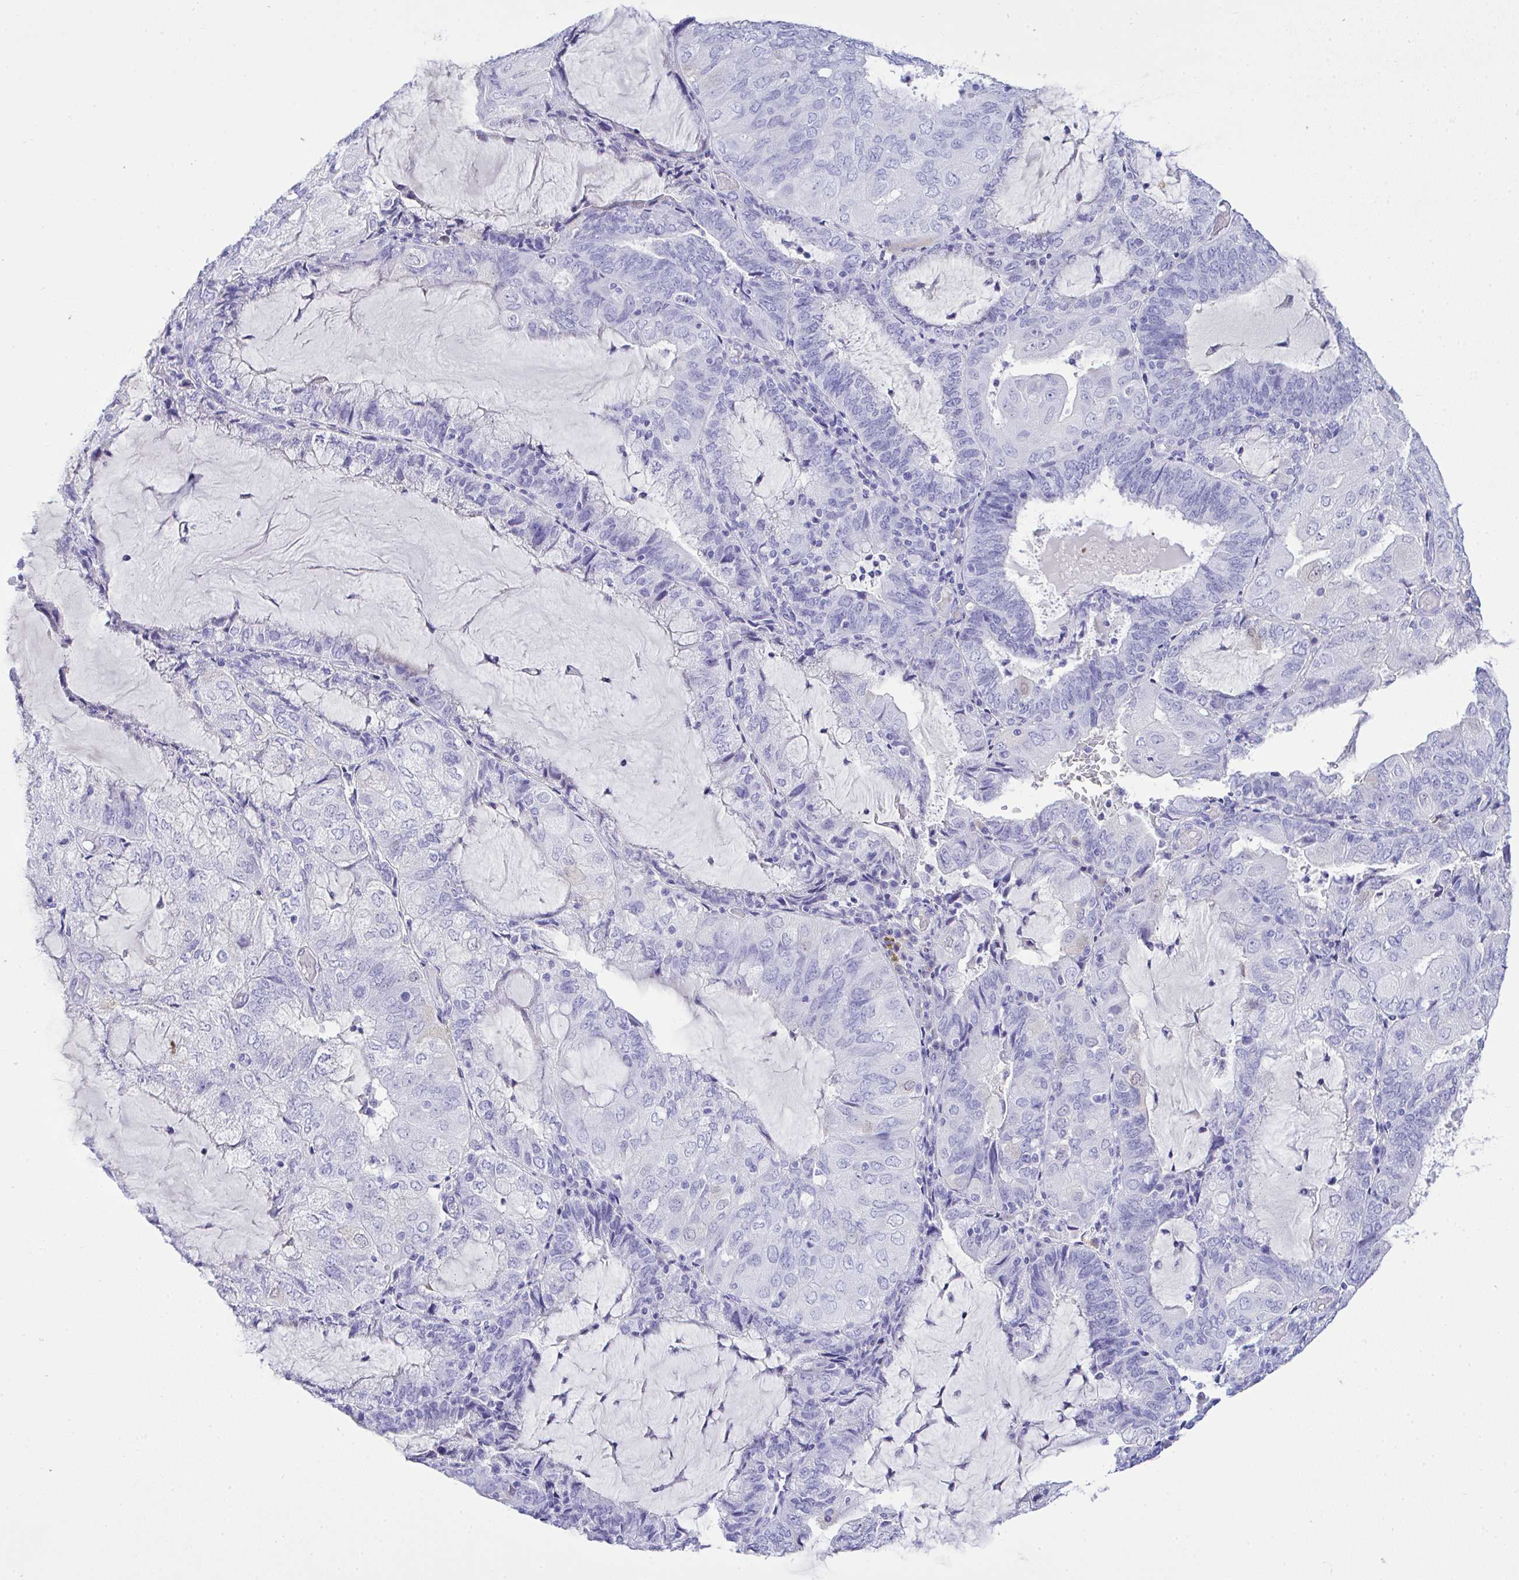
{"staining": {"intensity": "negative", "quantity": "none", "location": "none"}, "tissue": "endometrial cancer", "cell_type": "Tumor cells", "image_type": "cancer", "snomed": [{"axis": "morphology", "description": "Adenocarcinoma, NOS"}, {"axis": "topography", "description": "Endometrium"}], "caption": "DAB (3,3'-diaminobenzidine) immunohistochemical staining of adenocarcinoma (endometrial) reveals no significant expression in tumor cells.", "gene": "AKR1D1", "patient": {"sex": "female", "age": 81}}